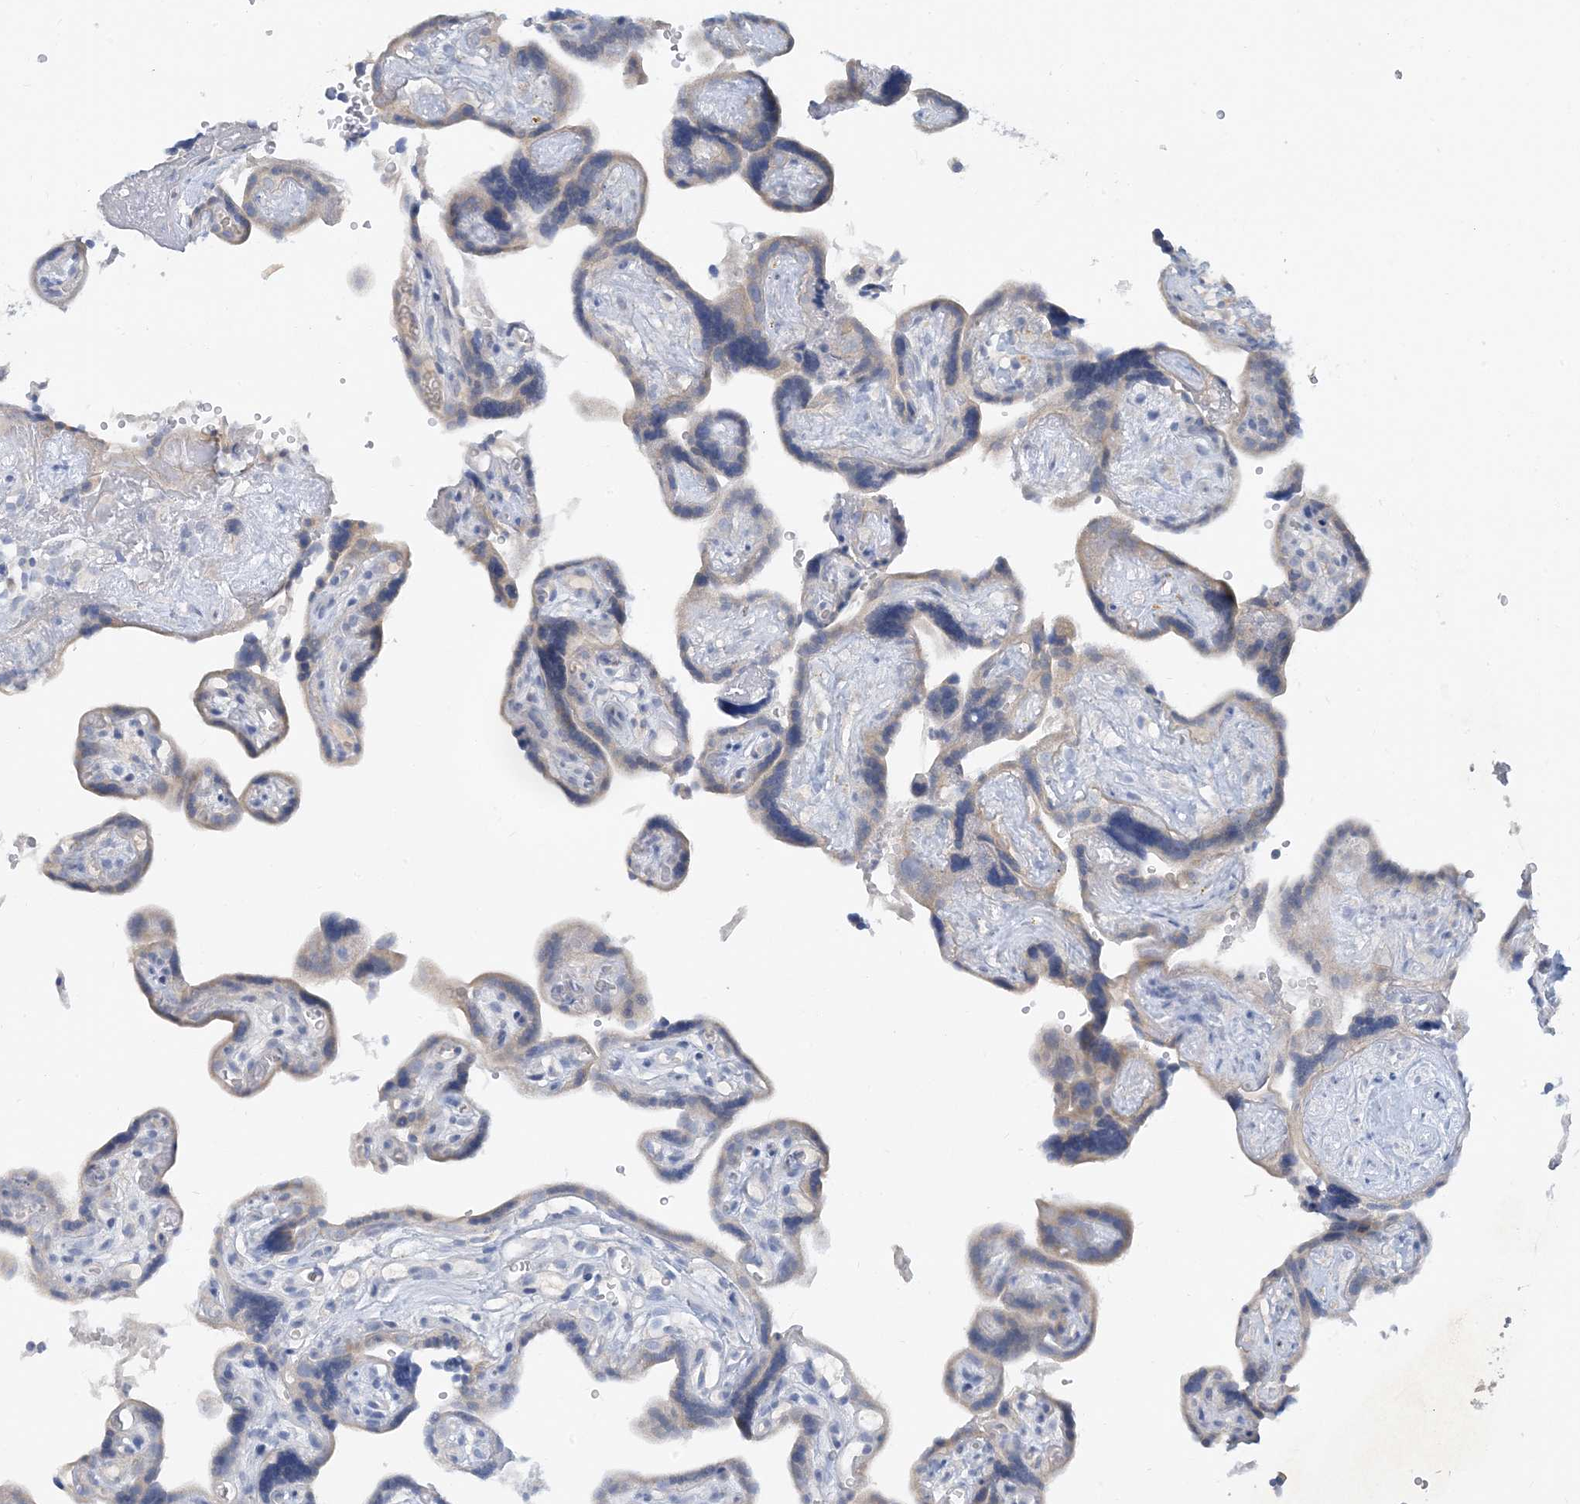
{"staining": {"intensity": "moderate", "quantity": "<25%", "location": "cytoplasmic/membranous"}, "tissue": "placenta", "cell_type": "Decidual cells", "image_type": "normal", "snomed": [{"axis": "morphology", "description": "Normal tissue, NOS"}, {"axis": "topography", "description": "Placenta"}], "caption": "Protein expression analysis of unremarkable placenta displays moderate cytoplasmic/membranous staining in approximately <25% of decidual cells.", "gene": "ZCCHC12", "patient": {"sex": "female", "age": 30}}